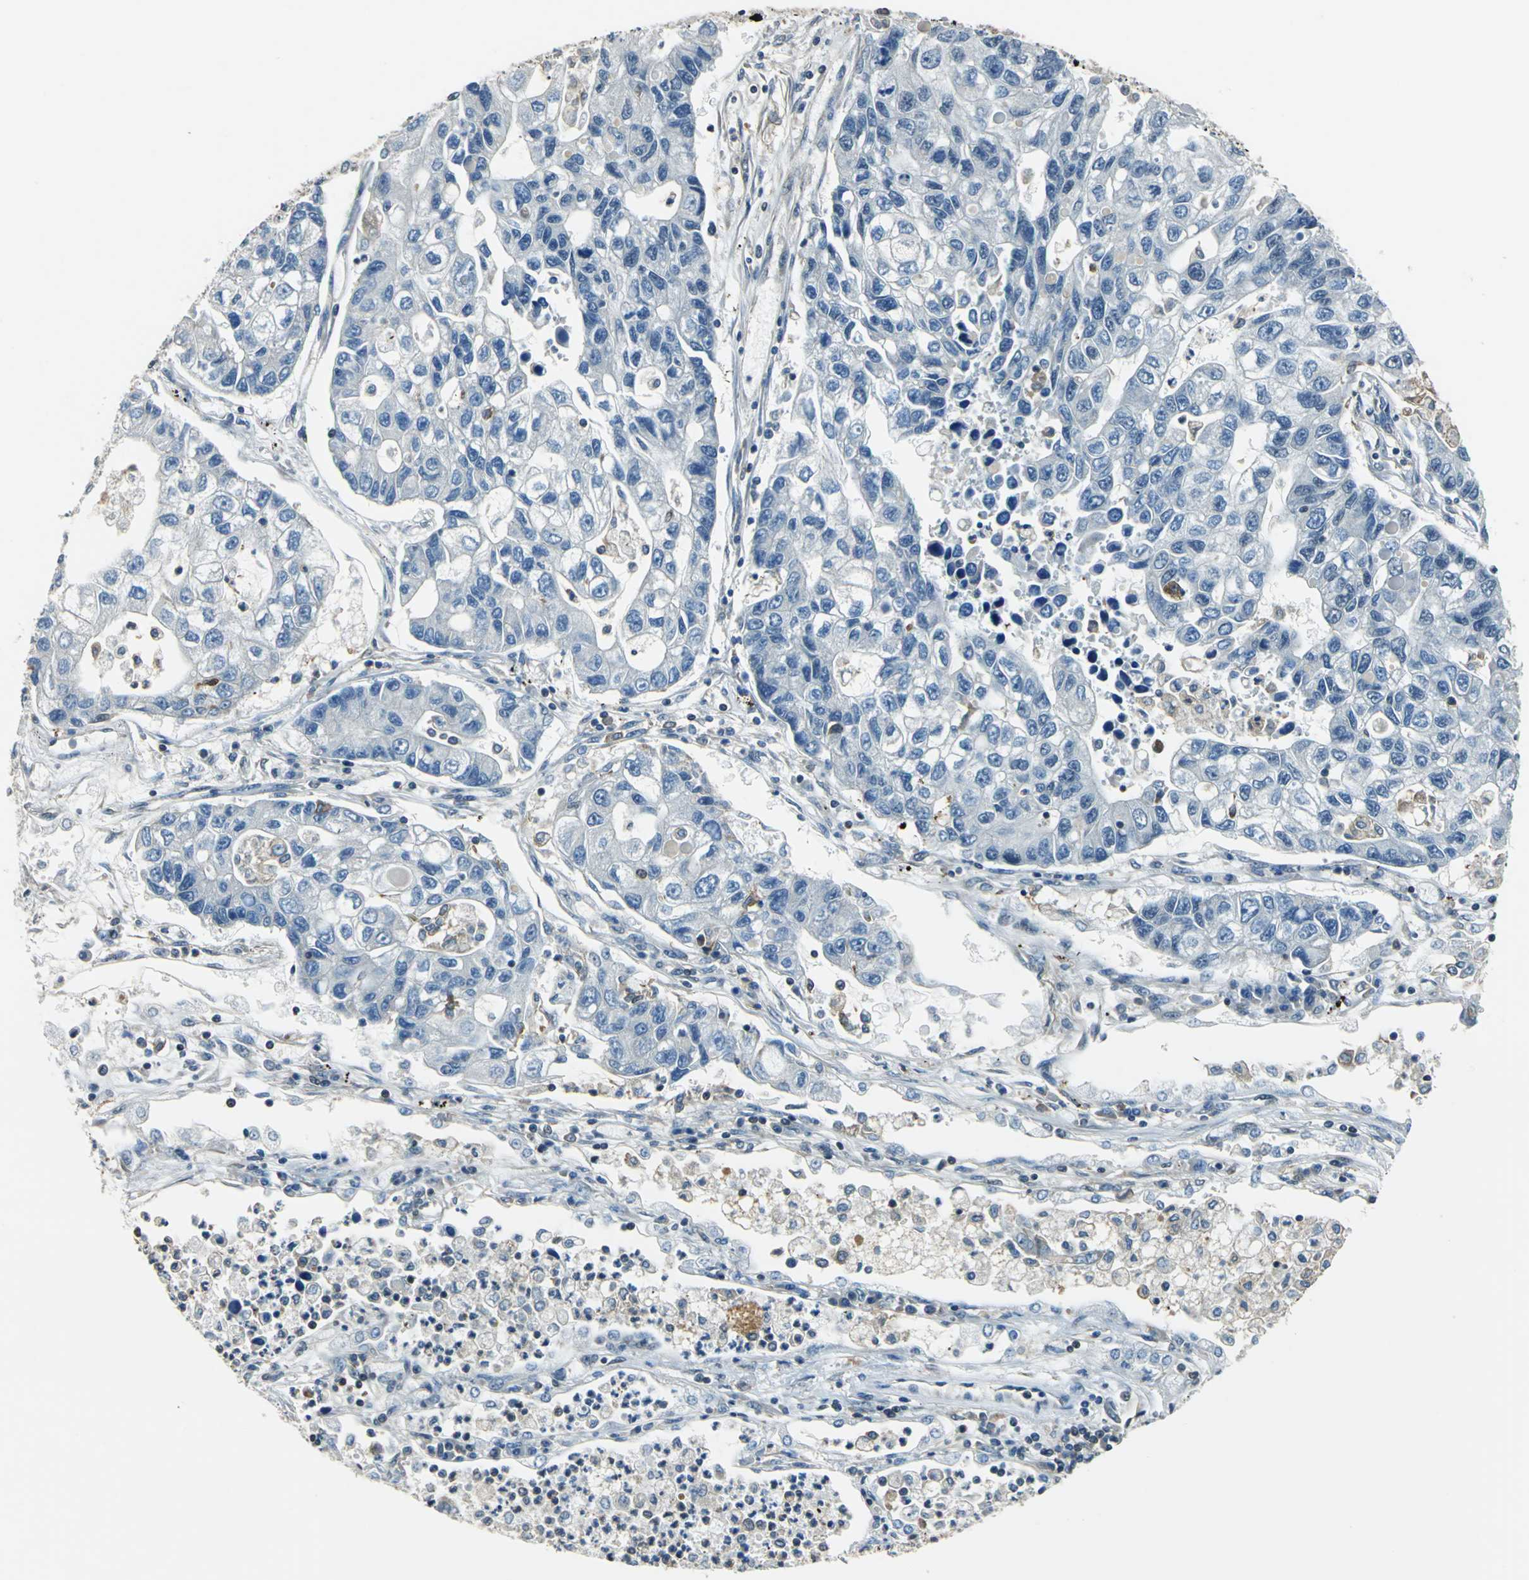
{"staining": {"intensity": "negative", "quantity": "none", "location": "none"}, "tissue": "lung cancer", "cell_type": "Tumor cells", "image_type": "cancer", "snomed": [{"axis": "morphology", "description": "Adenocarcinoma, NOS"}, {"axis": "topography", "description": "Lung"}], "caption": "Tumor cells are negative for protein expression in human lung cancer (adenocarcinoma). (DAB immunohistochemistry, high magnification).", "gene": "ARPC3", "patient": {"sex": "female", "age": 51}}